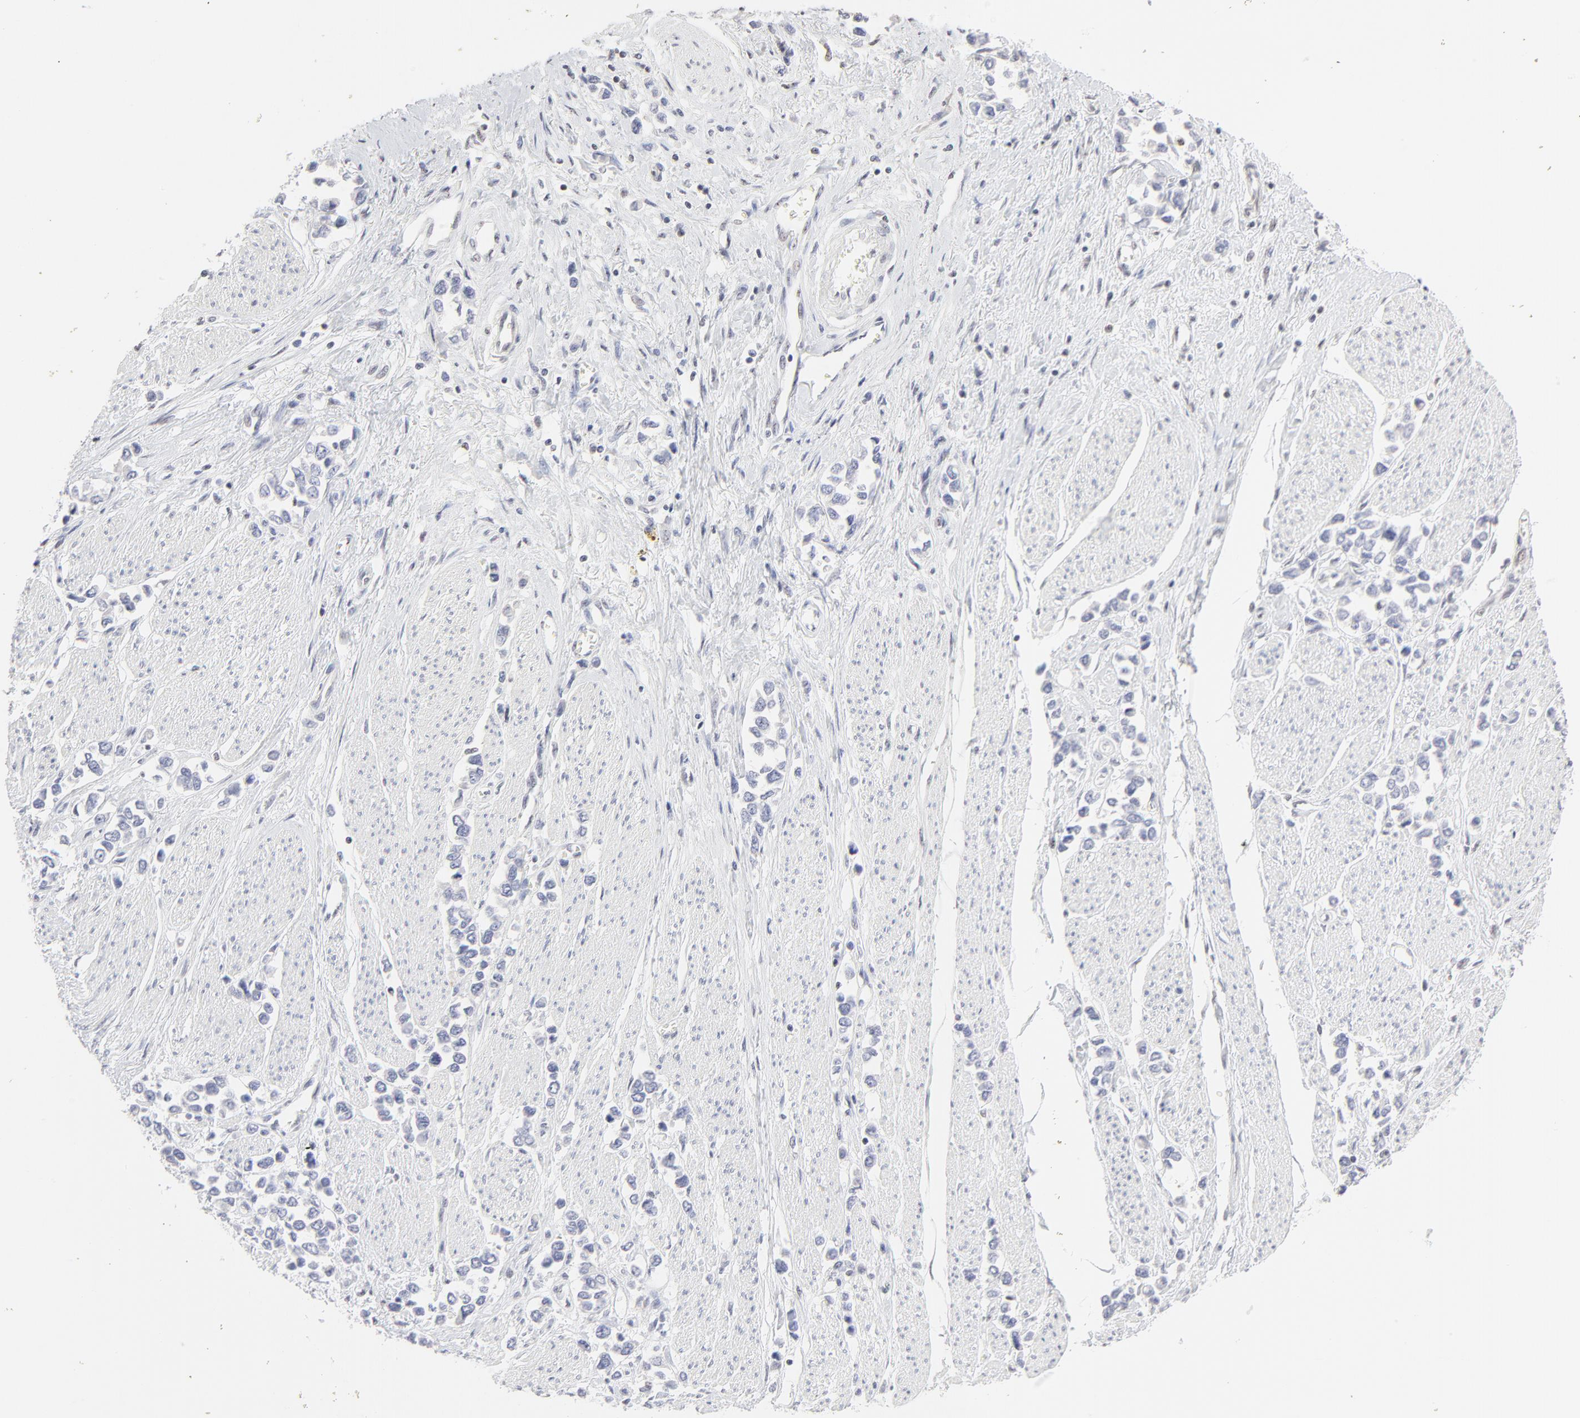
{"staining": {"intensity": "negative", "quantity": "none", "location": "none"}, "tissue": "stomach cancer", "cell_type": "Tumor cells", "image_type": "cancer", "snomed": [{"axis": "morphology", "description": "Adenocarcinoma, NOS"}, {"axis": "topography", "description": "Stomach, upper"}], "caption": "Immunohistochemistry (IHC) photomicrograph of human adenocarcinoma (stomach) stained for a protein (brown), which displays no positivity in tumor cells.", "gene": "NFIL3", "patient": {"sex": "male", "age": 76}}